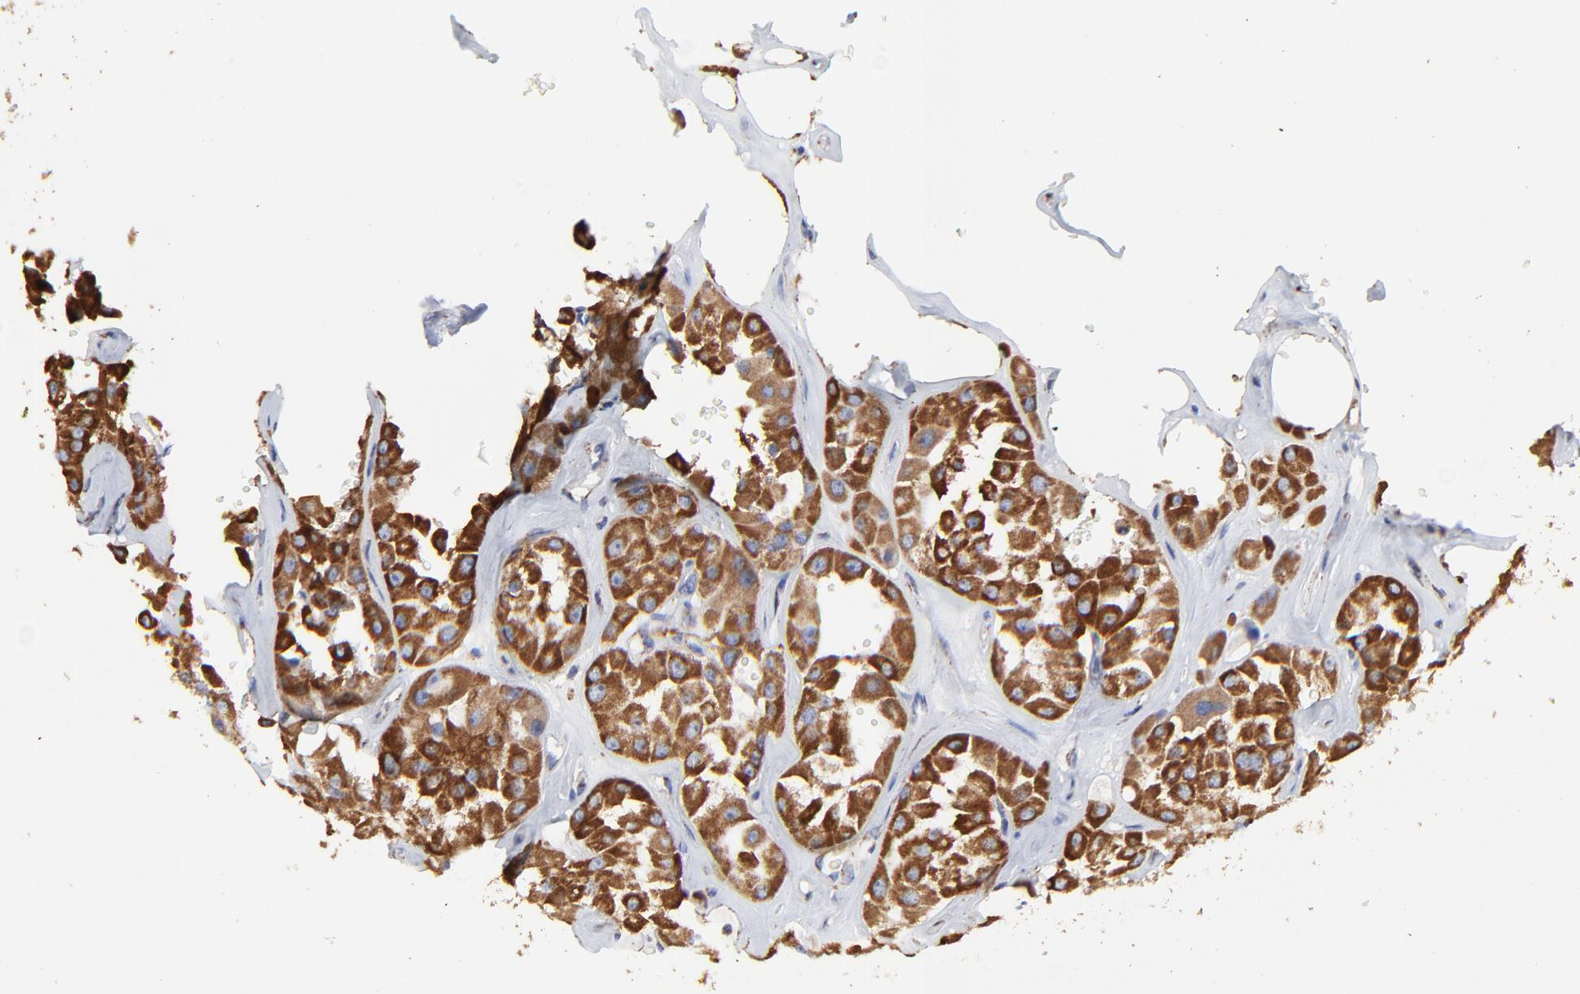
{"staining": {"intensity": "strong", "quantity": ">75%", "location": "cytoplasmic/membranous"}, "tissue": "renal cancer", "cell_type": "Tumor cells", "image_type": "cancer", "snomed": [{"axis": "morphology", "description": "Adenocarcinoma, uncertain malignant potential"}, {"axis": "topography", "description": "Kidney"}], "caption": "Renal adenocarcinoma,  uncertain malignant potential stained with a protein marker displays strong staining in tumor cells.", "gene": "PINK1", "patient": {"sex": "male", "age": 63}}